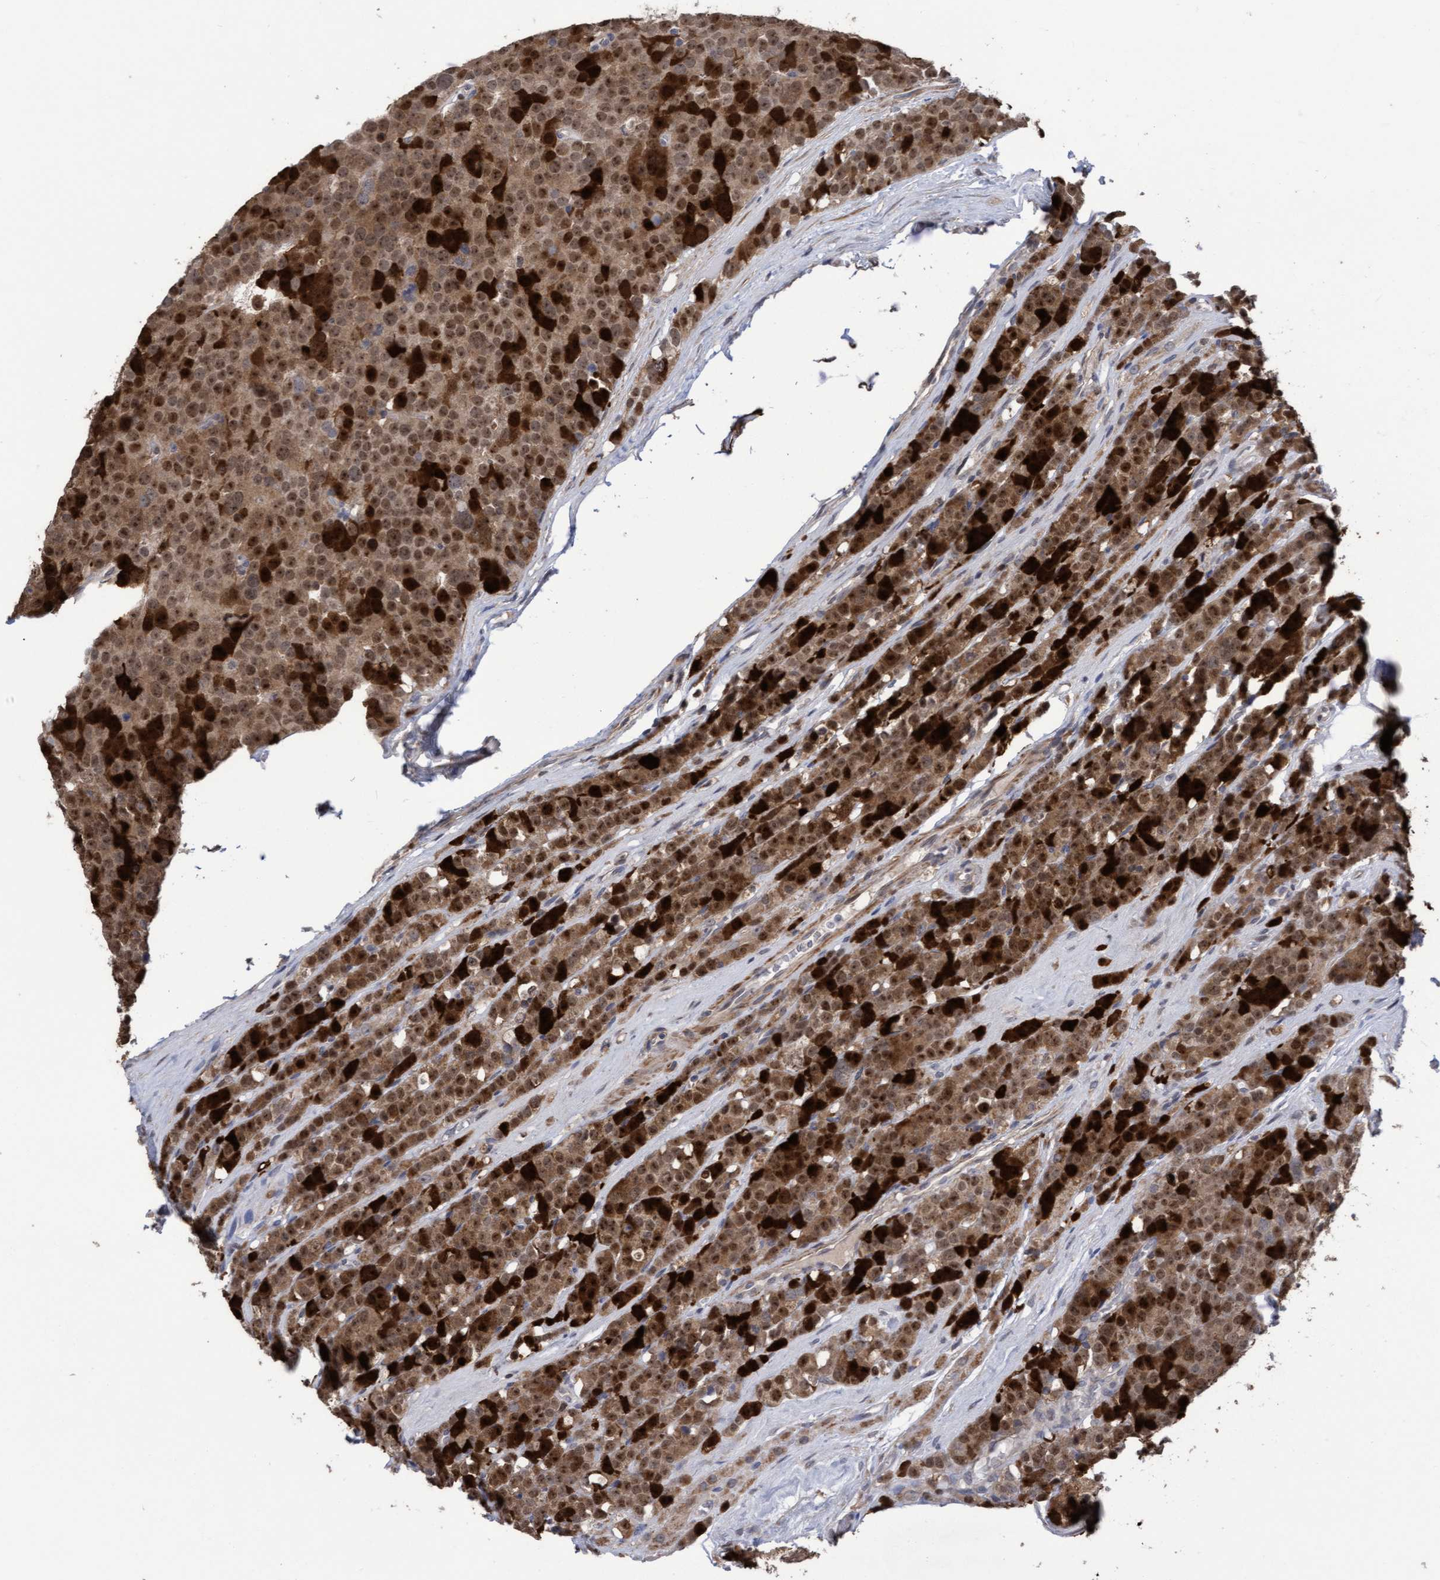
{"staining": {"intensity": "strong", "quantity": ">75%", "location": "cytoplasmic/membranous,nuclear"}, "tissue": "testis cancer", "cell_type": "Tumor cells", "image_type": "cancer", "snomed": [{"axis": "morphology", "description": "Seminoma, NOS"}, {"axis": "topography", "description": "Testis"}], "caption": "IHC of human testis cancer (seminoma) reveals high levels of strong cytoplasmic/membranous and nuclear staining in about >75% of tumor cells.", "gene": "SLBP", "patient": {"sex": "male", "age": 71}}